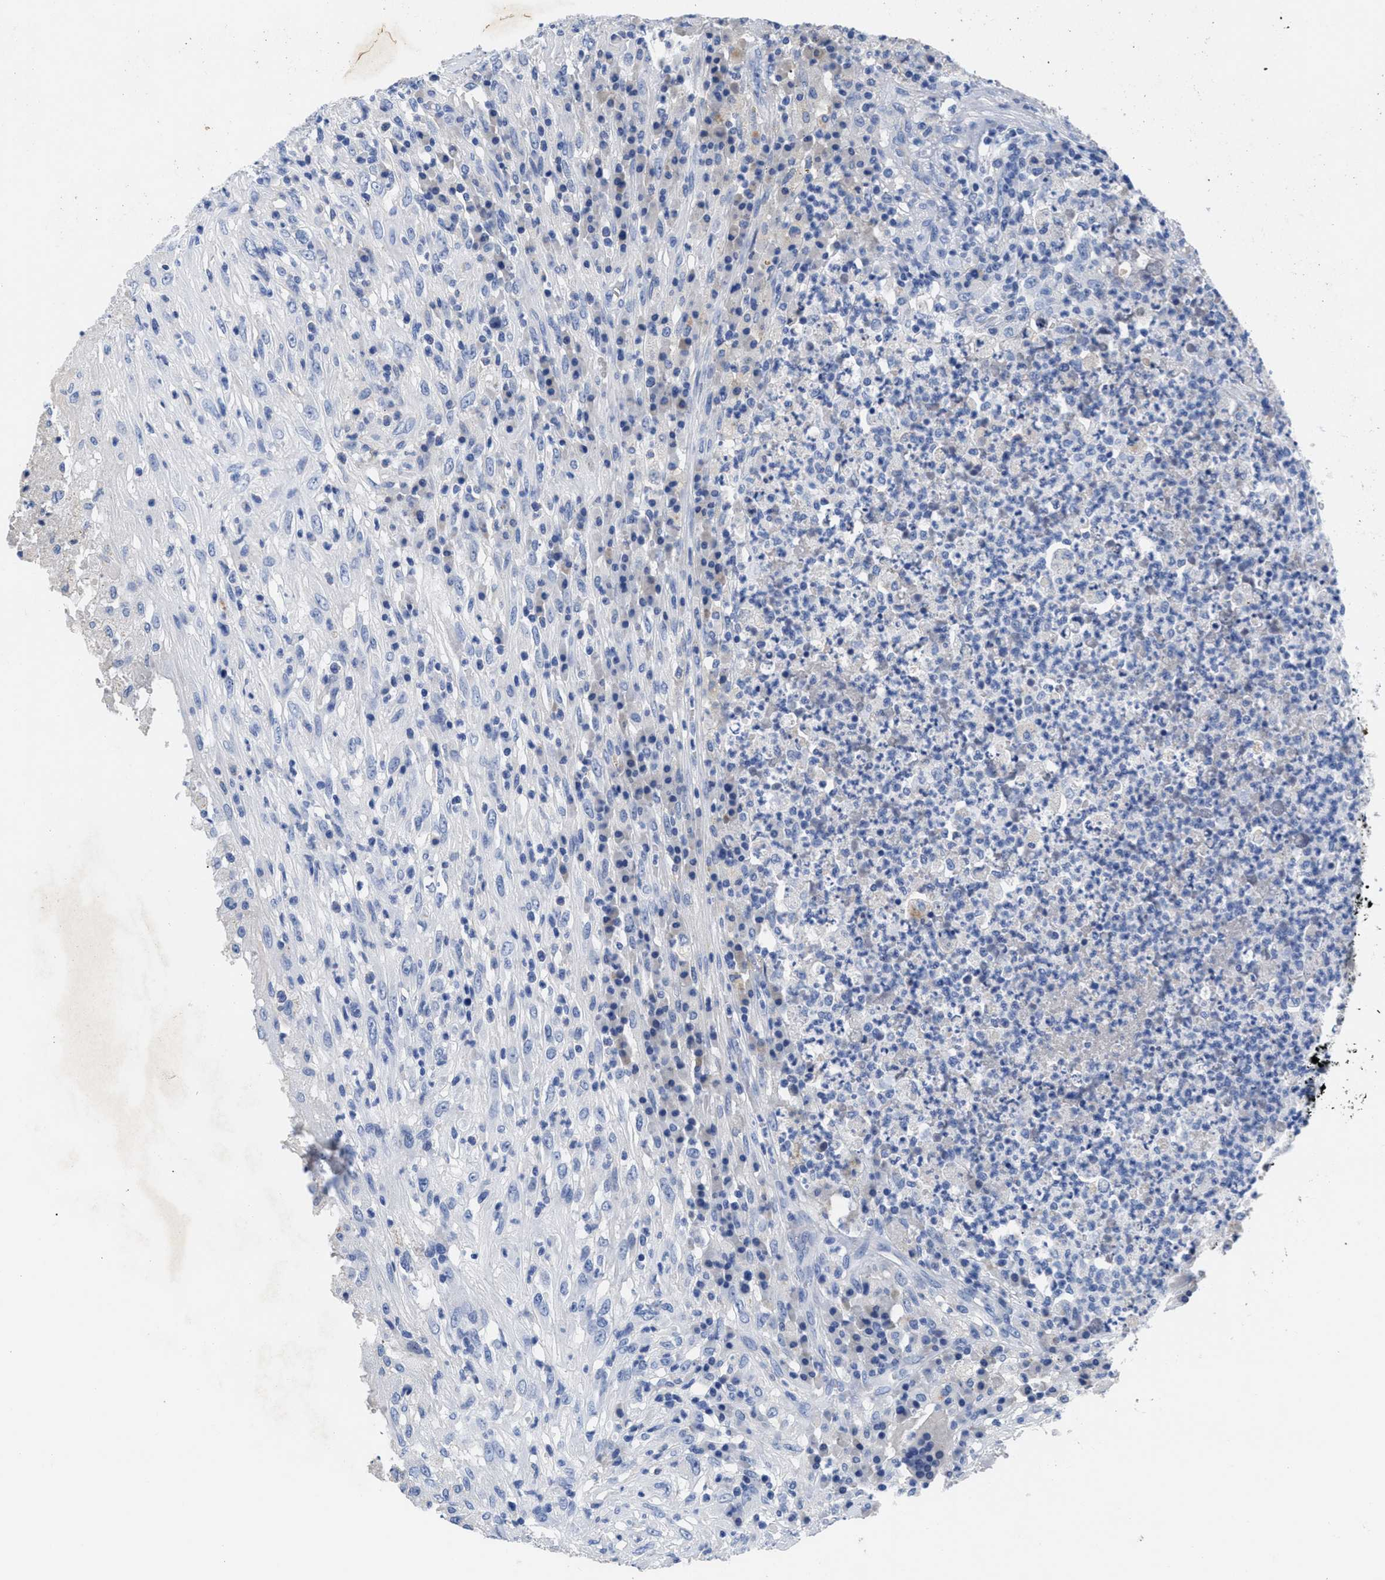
{"staining": {"intensity": "negative", "quantity": "none", "location": "none"}, "tissue": "testis cancer", "cell_type": "Tumor cells", "image_type": "cancer", "snomed": [{"axis": "morphology", "description": "Necrosis, NOS"}, {"axis": "morphology", "description": "Carcinoma, Embryonal, NOS"}, {"axis": "topography", "description": "Testis"}], "caption": "Testis embryonal carcinoma stained for a protein using immunohistochemistry shows no staining tumor cells.", "gene": "TMEM68", "patient": {"sex": "male", "age": 19}}